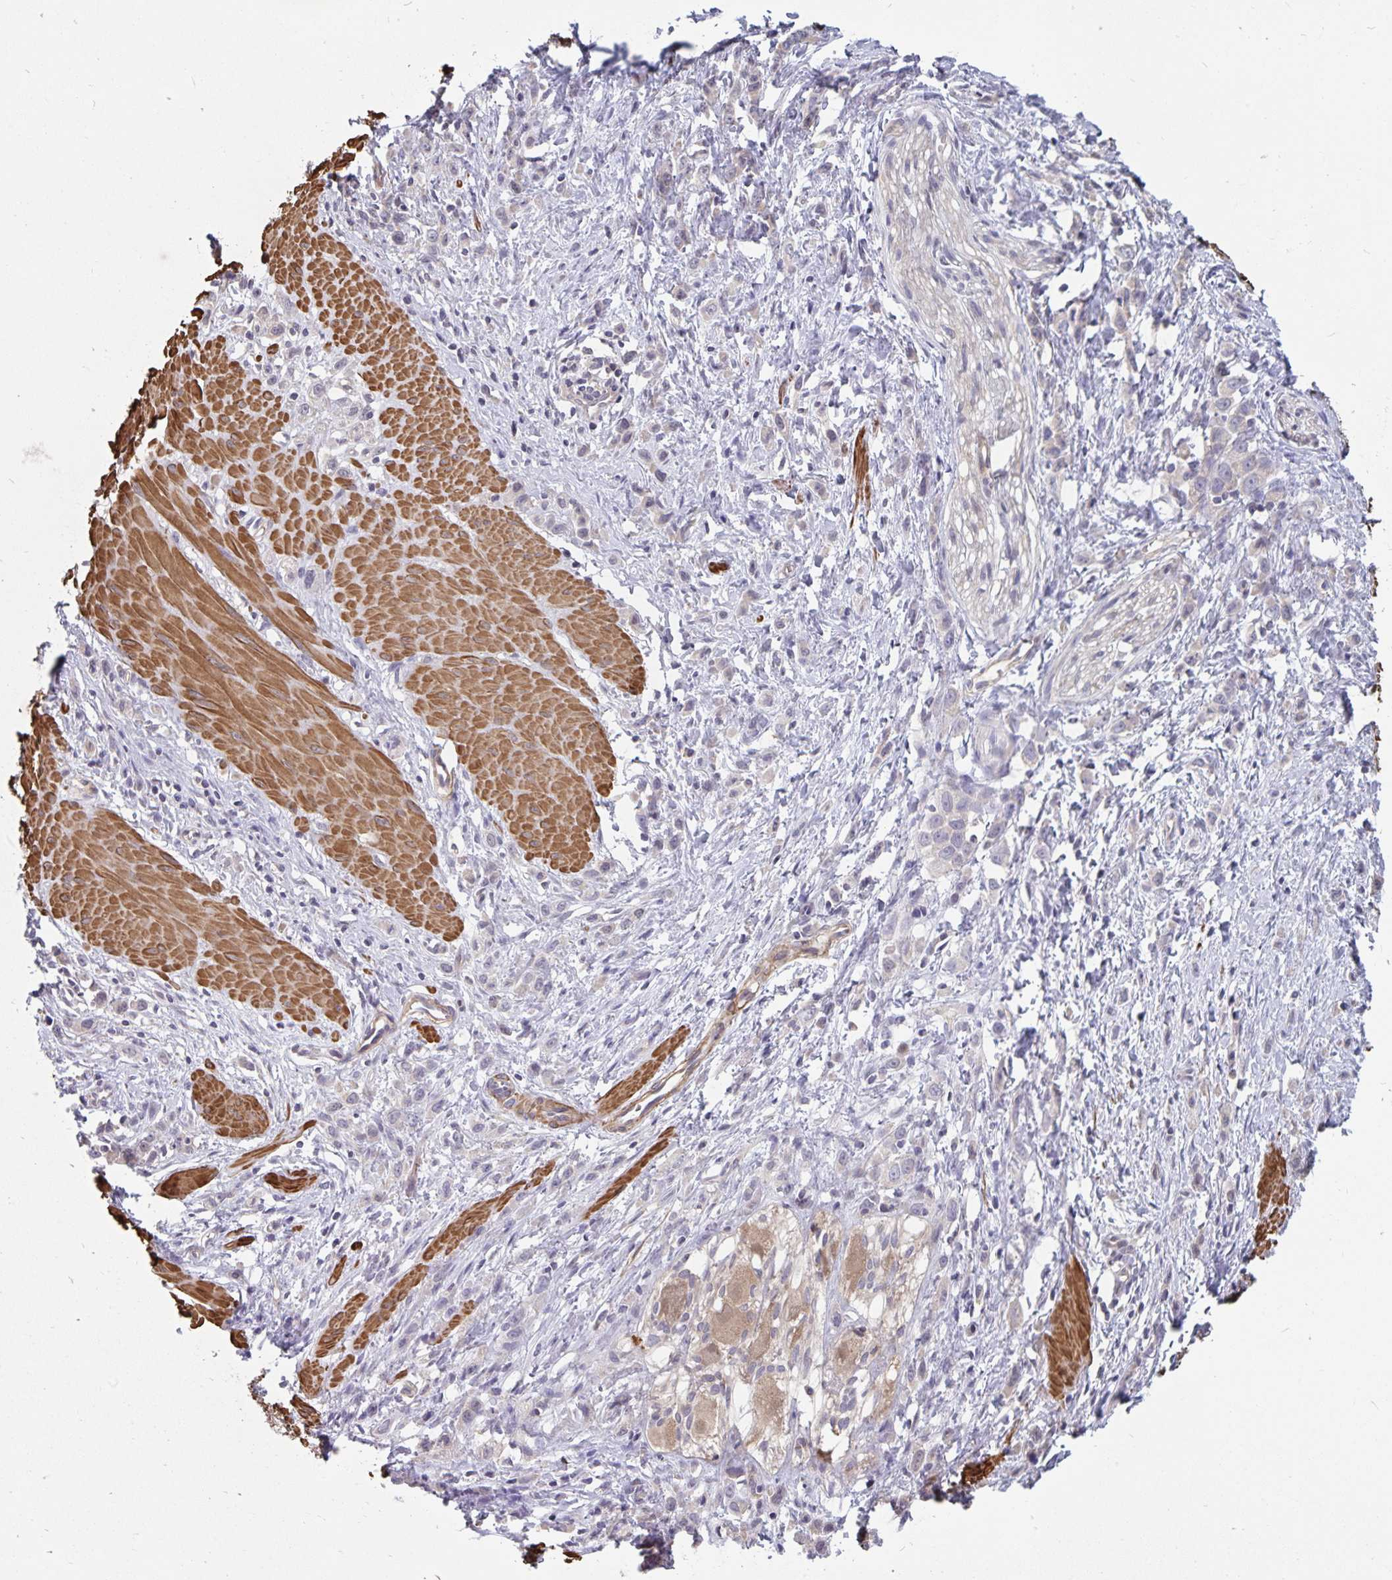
{"staining": {"intensity": "negative", "quantity": "none", "location": "none"}, "tissue": "stomach cancer", "cell_type": "Tumor cells", "image_type": "cancer", "snomed": [{"axis": "morphology", "description": "Adenocarcinoma, NOS"}, {"axis": "topography", "description": "Stomach"}], "caption": "A high-resolution photomicrograph shows immunohistochemistry (IHC) staining of stomach cancer (adenocarcinoma), which exhibits no significant expression in tumor cells. (Immunohistochemistry (ihc), brightfield microscopy, high magnification).", "gene": "BAG6", "patient": {"sex": "male", "age": 47}}